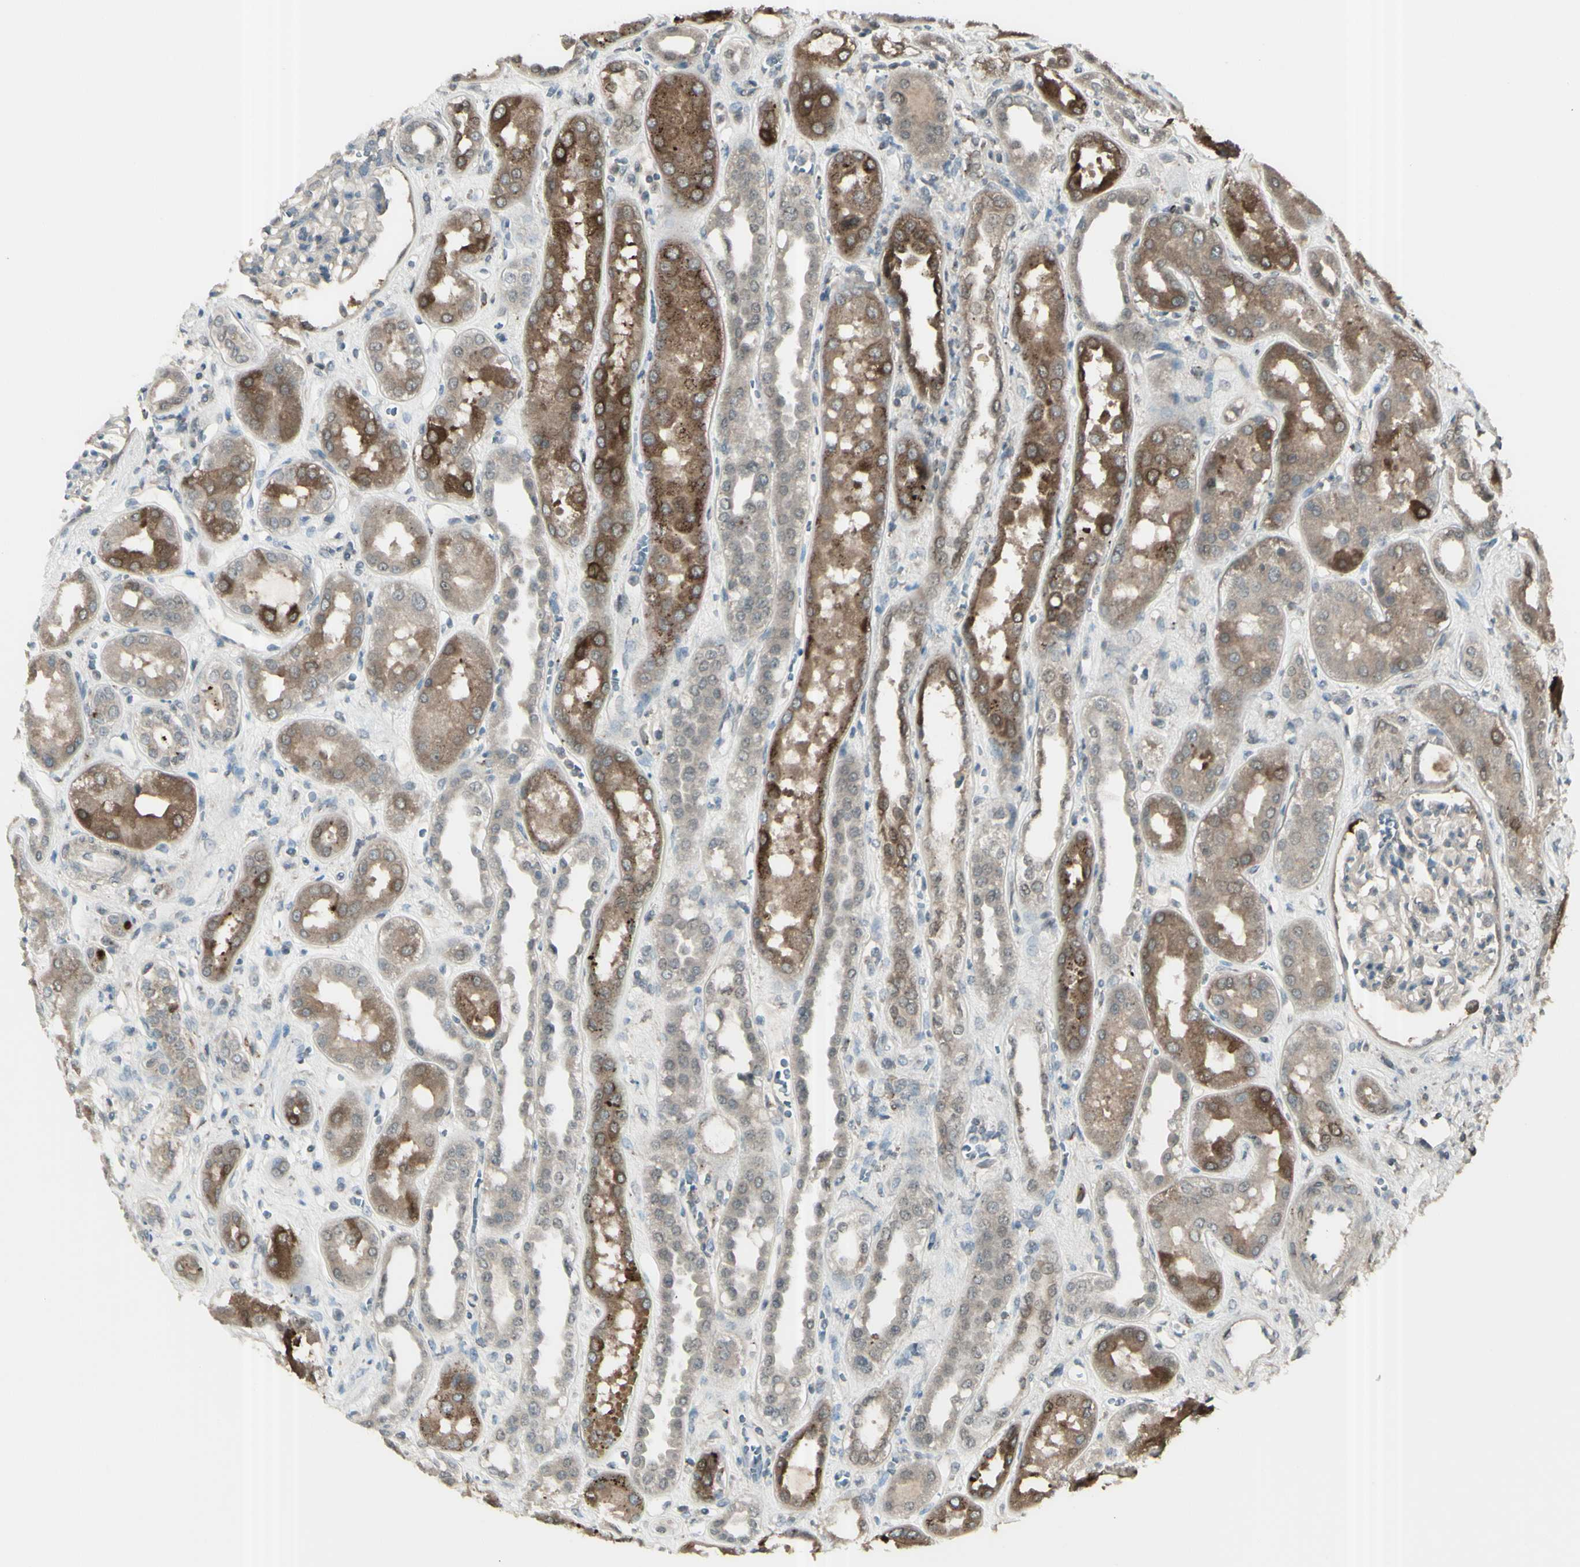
{"staining": {"intensity": "weak", "quantity": ">75%", "location": "cytoplasmic/membranous"}, "tissue": "kidney", "cell_type": "Cells in glomeruli", "image_type": "normal", "snomed": [{"axis": "morphology", "description": "Normal tissue, NOS"}, {"axis": "topography", "description": "Kidney"}], "caption": "Weak cytoplasmic/membranous staining is appreciated in about >75% of cells in glomeruli in benign kidney. Immunohistochemistry stains the protein of interest in brown and the nuclei are stained blue.", "gene": "GNAS", "patient": {"sex": "male", "age": 59}}